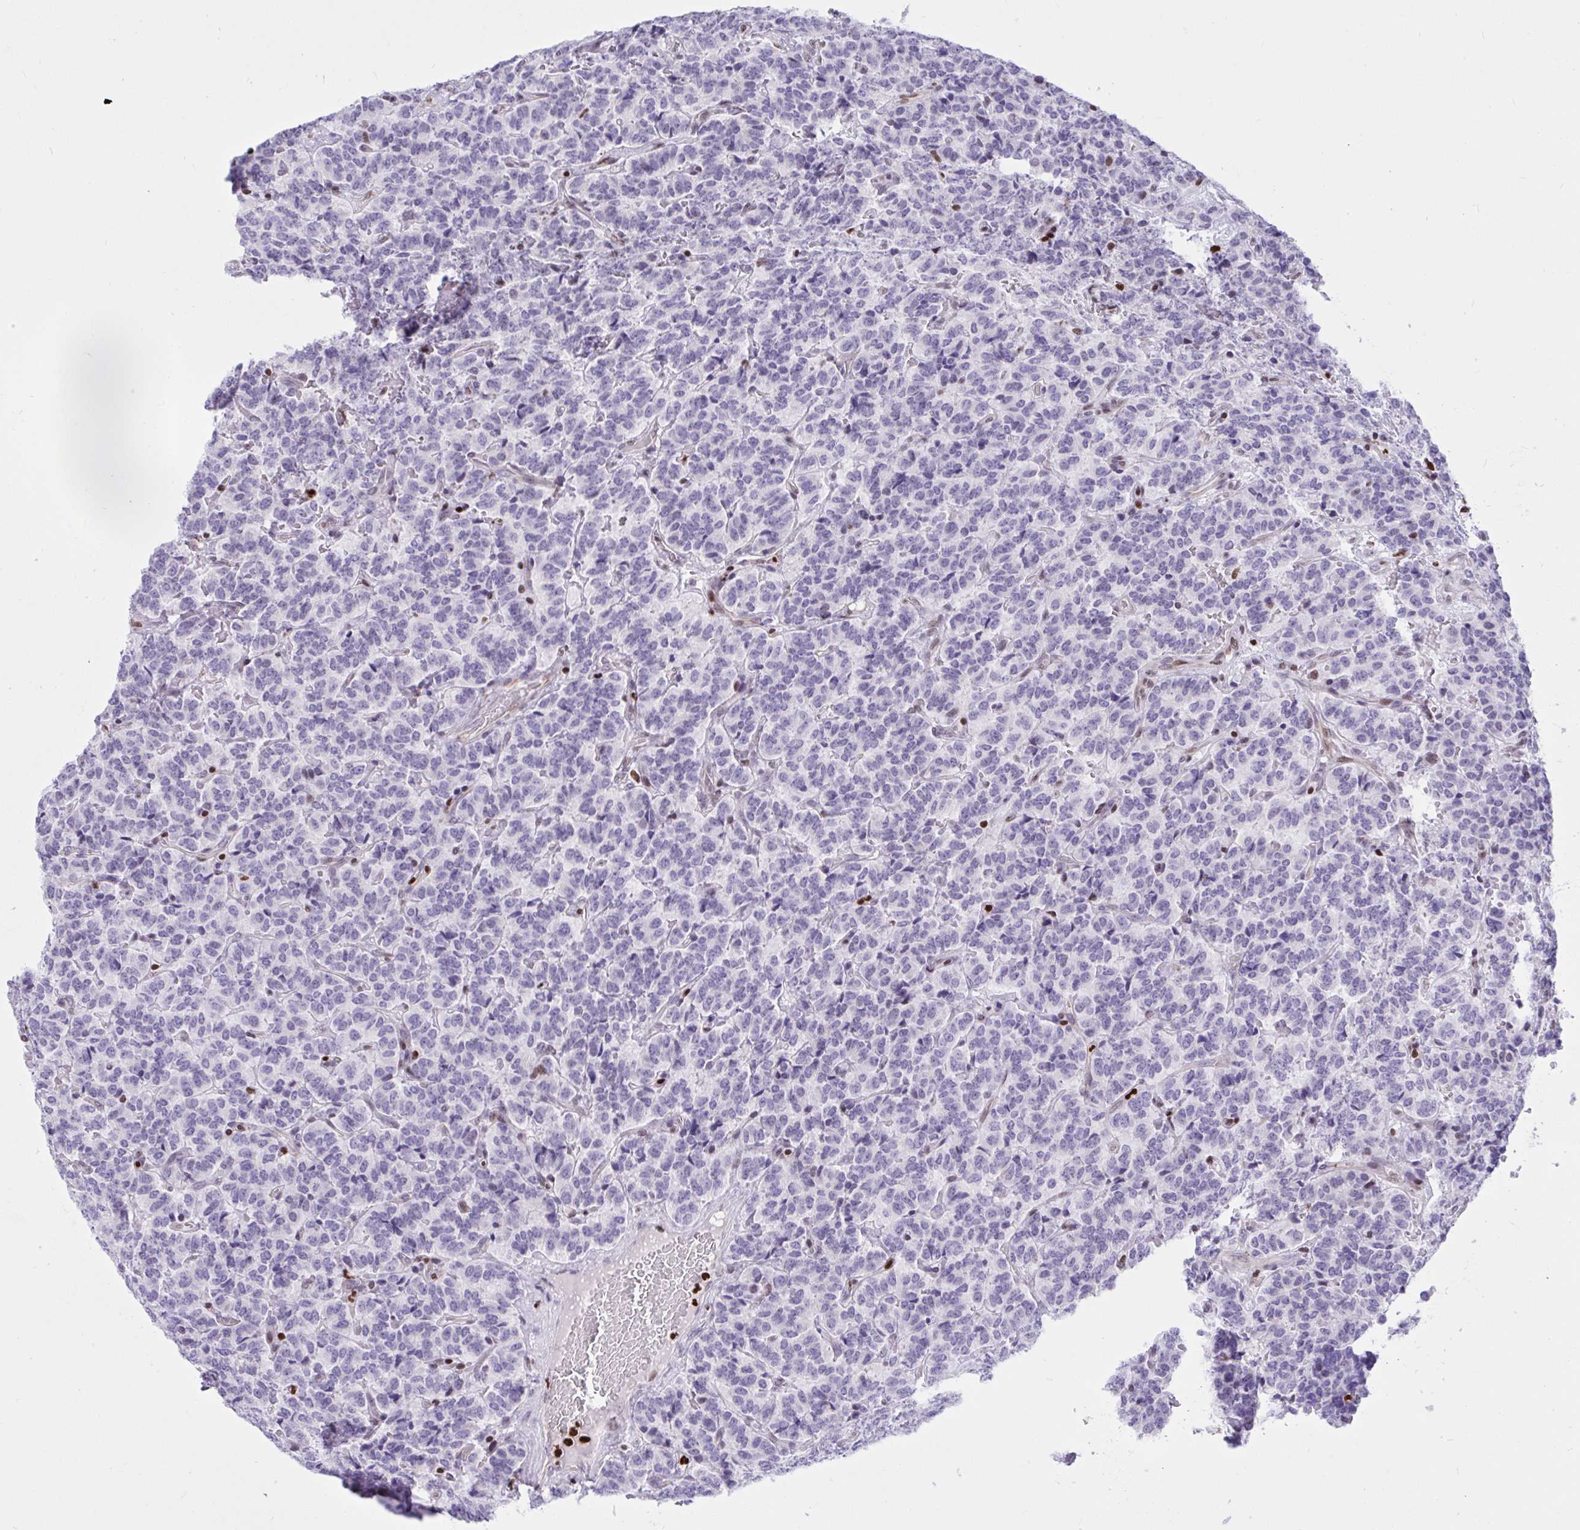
{"staining": {"intensity": "negative", "quantity": "none", "location": "none"}, "tissue": "carcinoid", "cell_type": "Tumor cells", "image_type": "cancer", "snomed": [{"axis": "morphology", "description": "Carcinoid, malignant, NOS"}, {"axis": "topography", "description": "Pancreas"}], "caption": "This is a image of IHC staining of carcinoid (malignant), which shows no positivity in tumor cells. The staining is performed using DAB brown chromogen with nuclei counter-stained in using hematoxylin.", "gene": "HMGB2", "patient": {"sex": "male", "age": 36}}